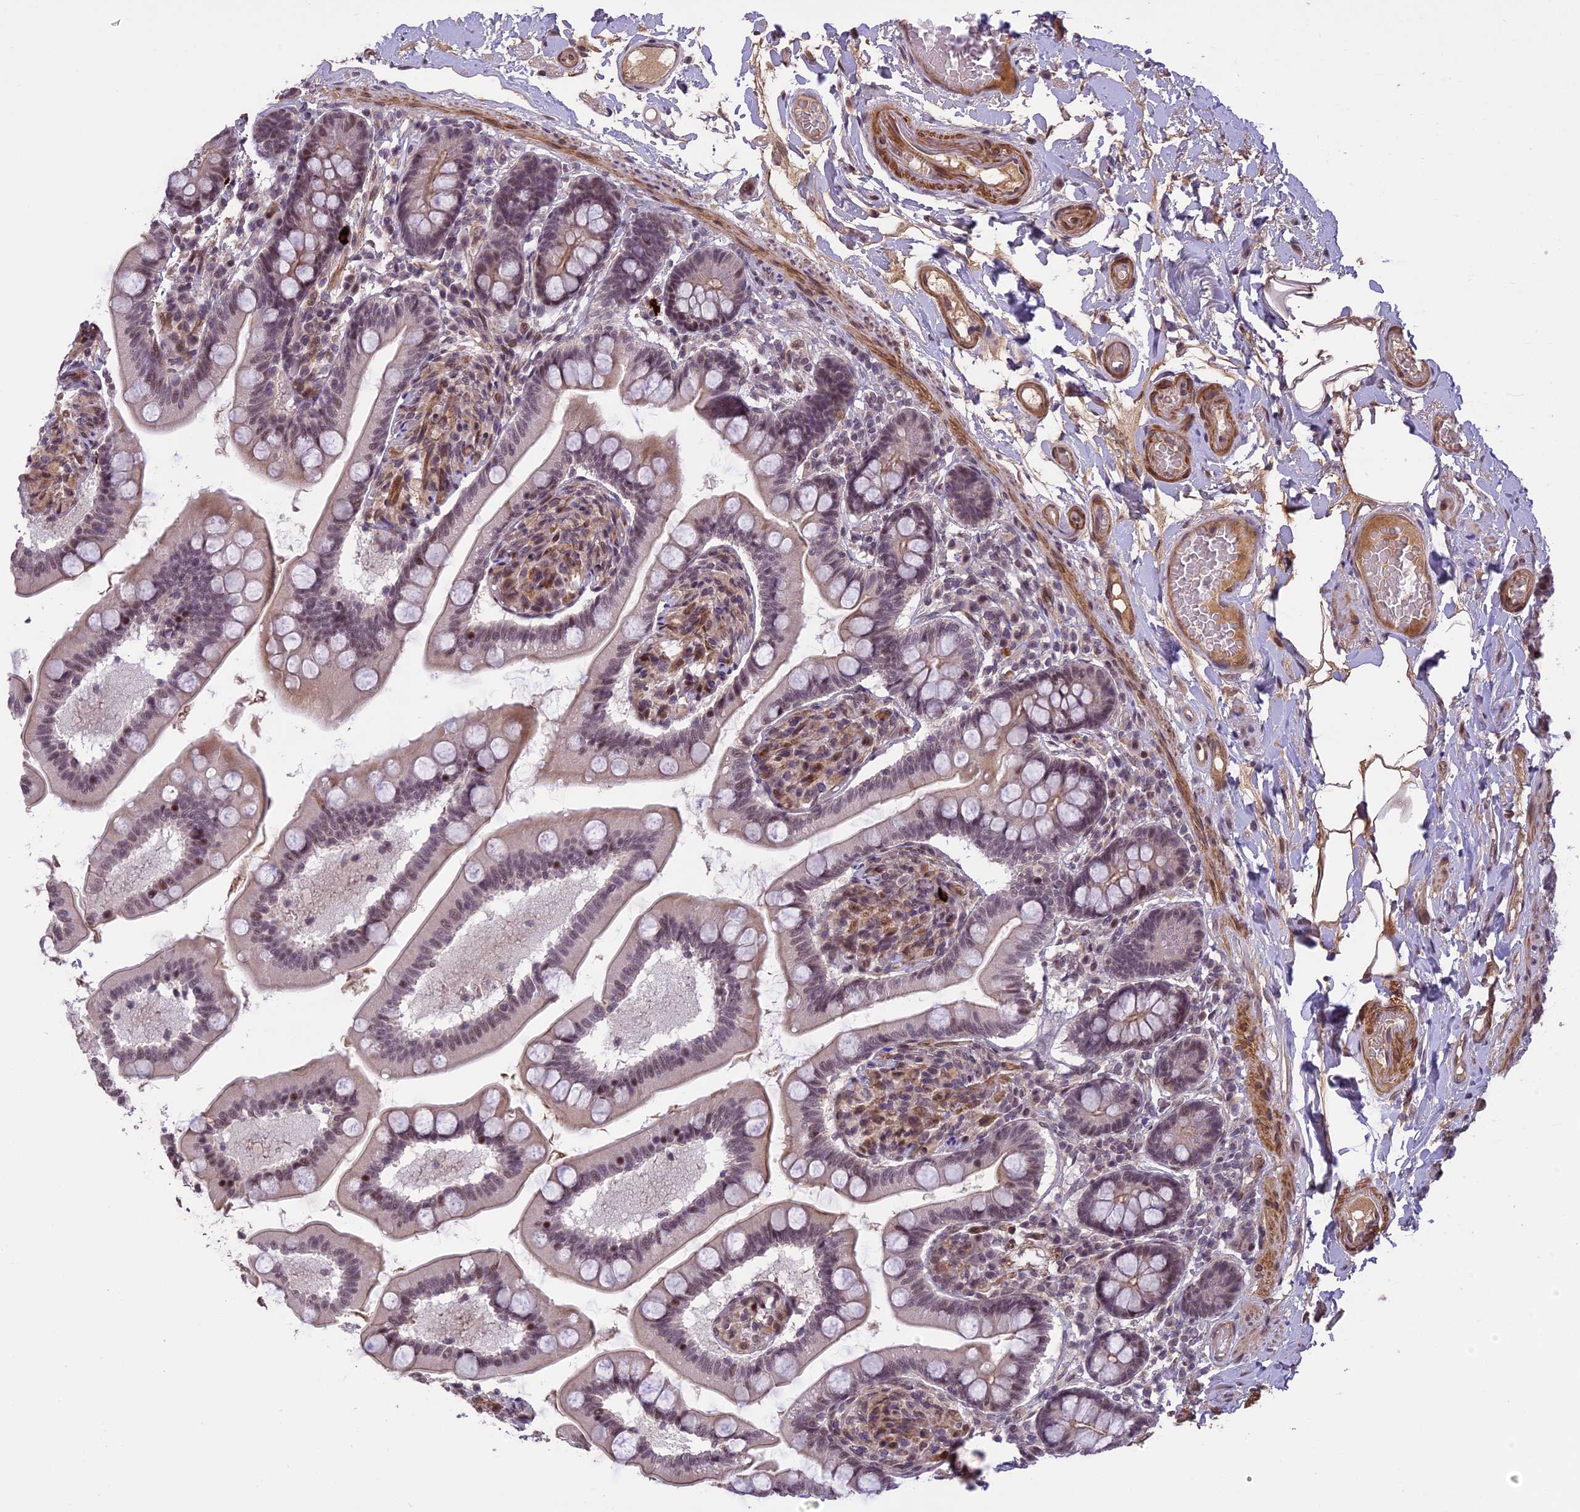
{"staining": {"intensity": "moderate", "quantity": "25%-75%", "location": "cytoplasmic/membranous,nuclear"}, "tissue": "small intestine", "cell_type": "Glandular cells", "image_type": "normal", "snomed": [{"axis": "morphology", "description": "Normal tissue, NOS"}, {"axis": "topography", "description": "Small intestine"}], "caption": "DAB immunohistochemical staining of unremarkable small intestine exhibits moderate cytoplasmic/membranous,nuclear protein positivity in approximately 25%-75% of glandular cells.", "gene": "PRELID2", "patient": {"sex": "female", "age": 64}}